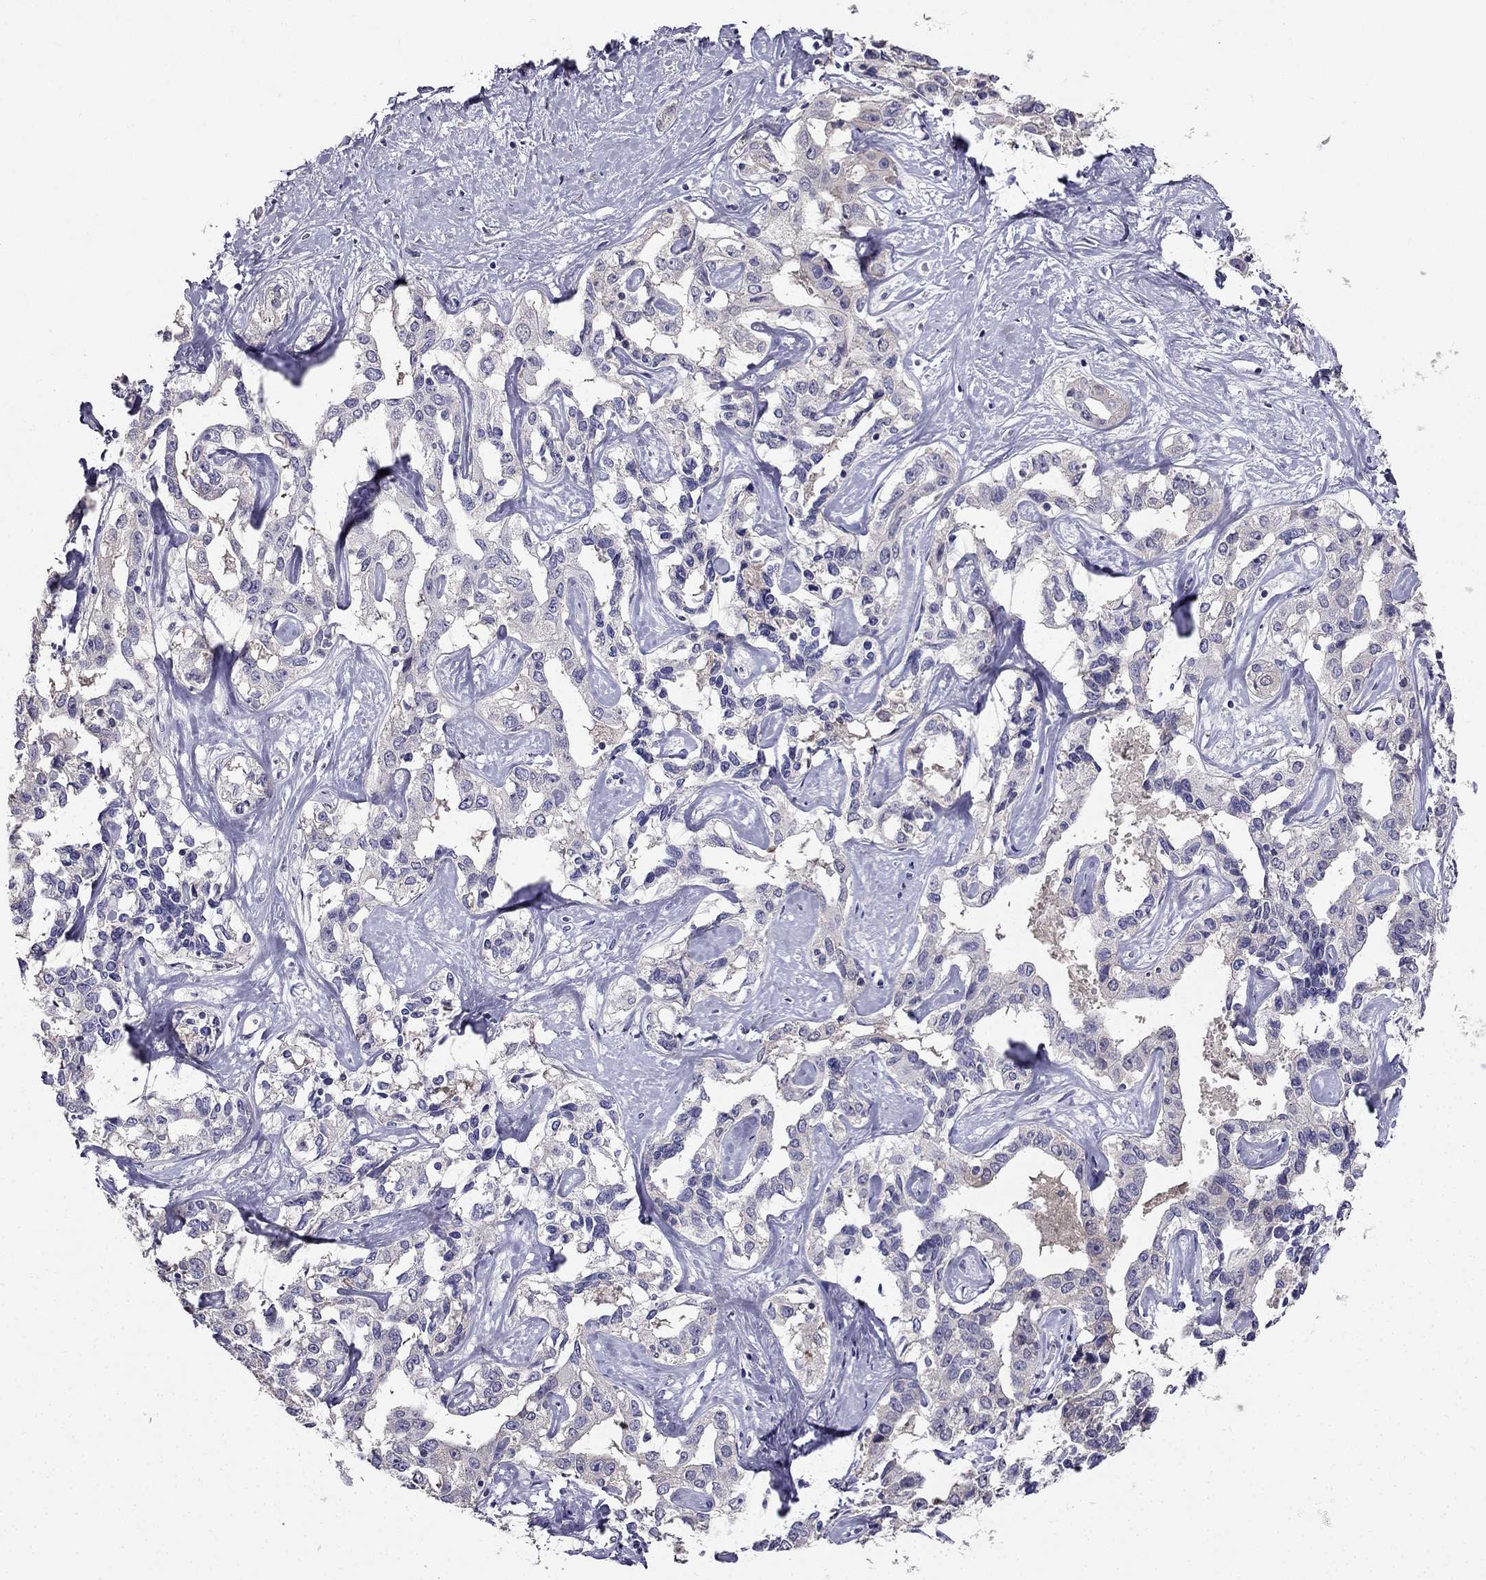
{"staining": {"intensity": "negative", "quantity": "none", "location": "none"}, "tissue": "liver cancer", "cell_type": "Tumor cells", "image_type": "cancer", "snomed": [{"axis": "morphology", "description": "Cholangiocarcinoma"}, {"axis": "topography", "description": "Liver"}], "caption": "Histopathology image shows no significant protein positivity in tumor cells of liver cholangiocarcinoma.", "gene": "AS3MT", "patient": {"sex": "male", "age": 59}}